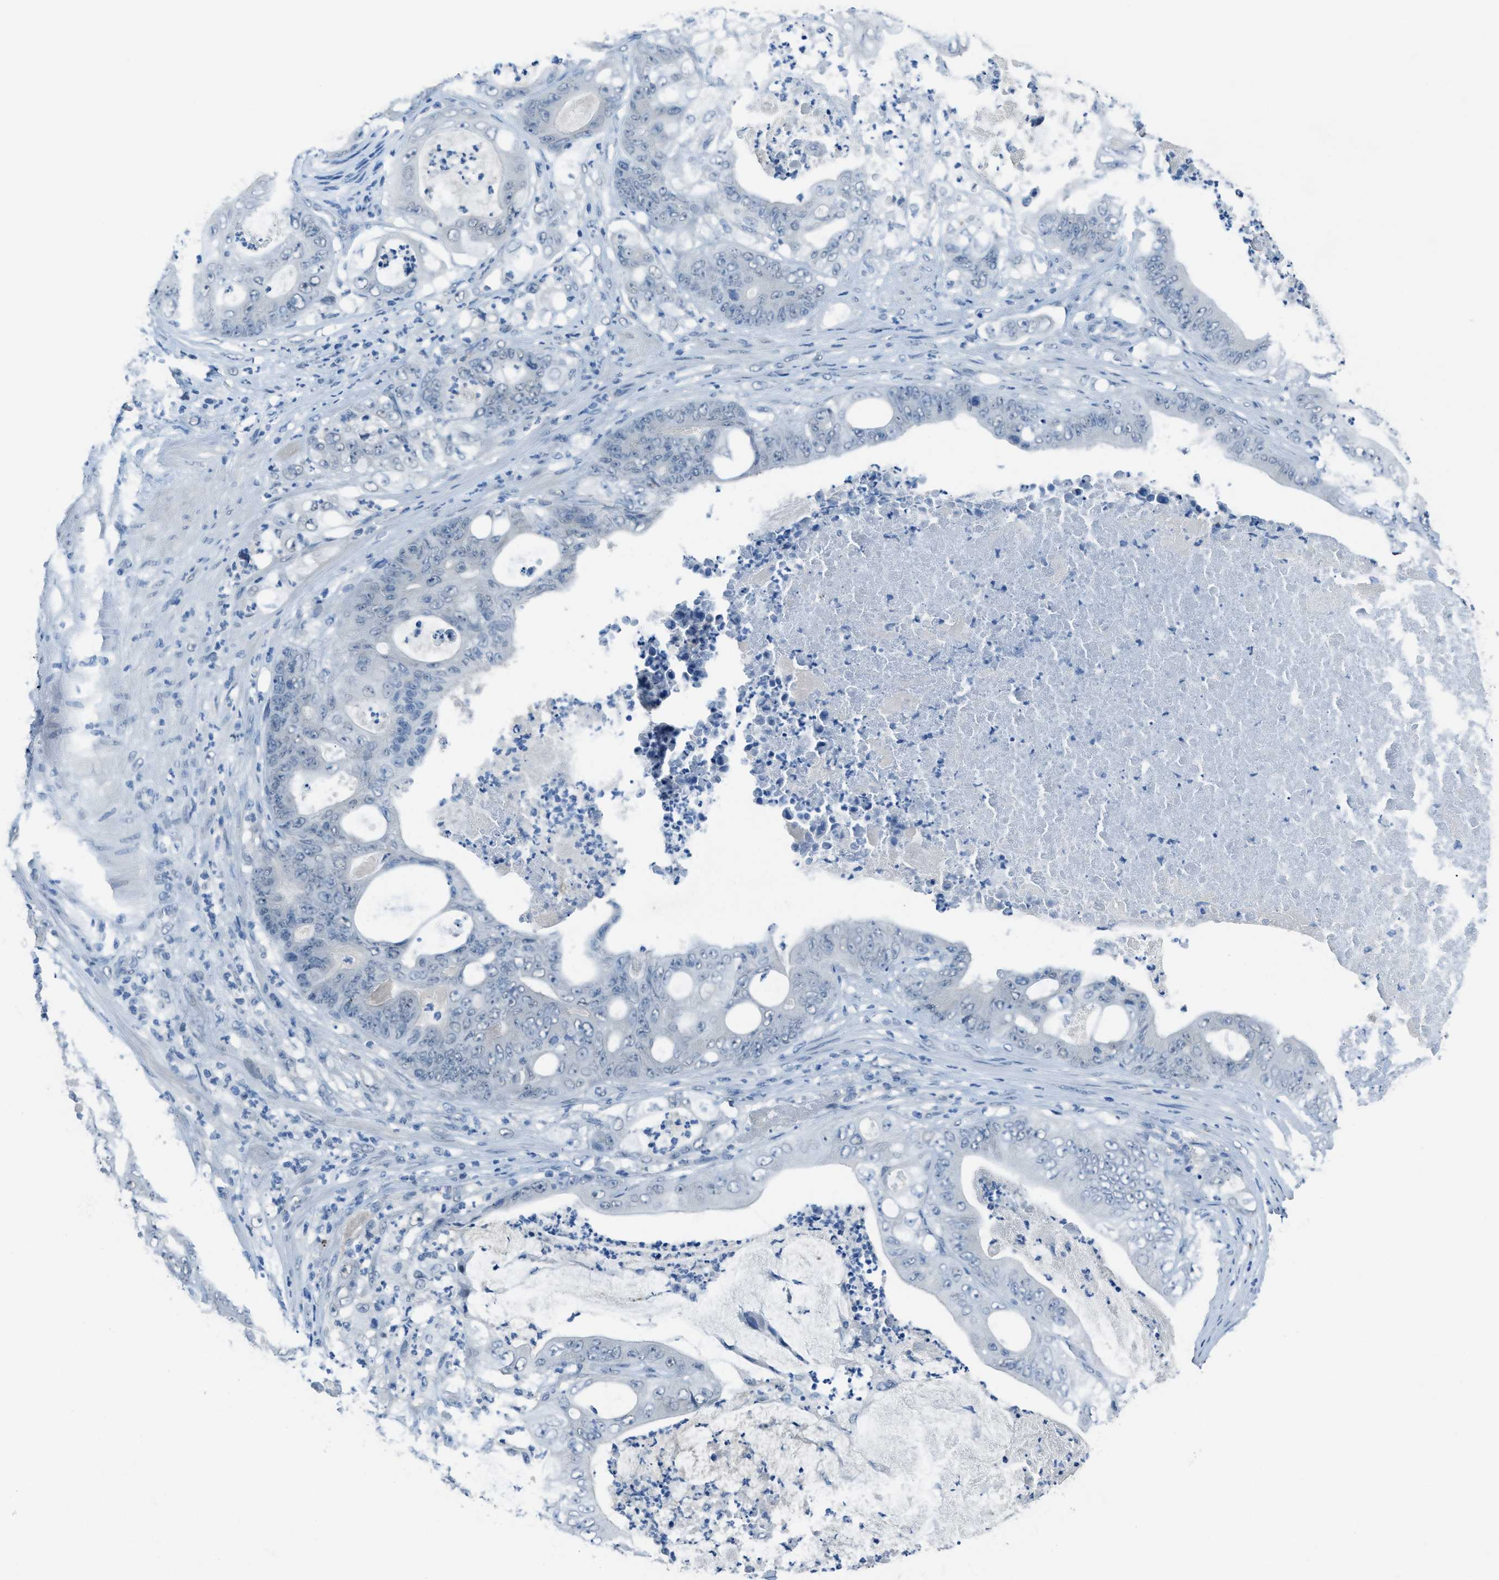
{"staining": {"intensity": "negative", "quantity": "none", "location": "none"}, "tissue": "stomach cancer", "cell_type": "Tumor cells", "image_type": "cancer", "snomed": [{"axis": "morphology", "description": "Adenocarcinoma, NOS"}, {"axis": "topography", "description": "Stomach"}], "caption": "Tumor cells show no significant protein expression in stomach adenocarcinoma.", "gene": "TTC13", "patient": {"sex": "female", "age": 73}}